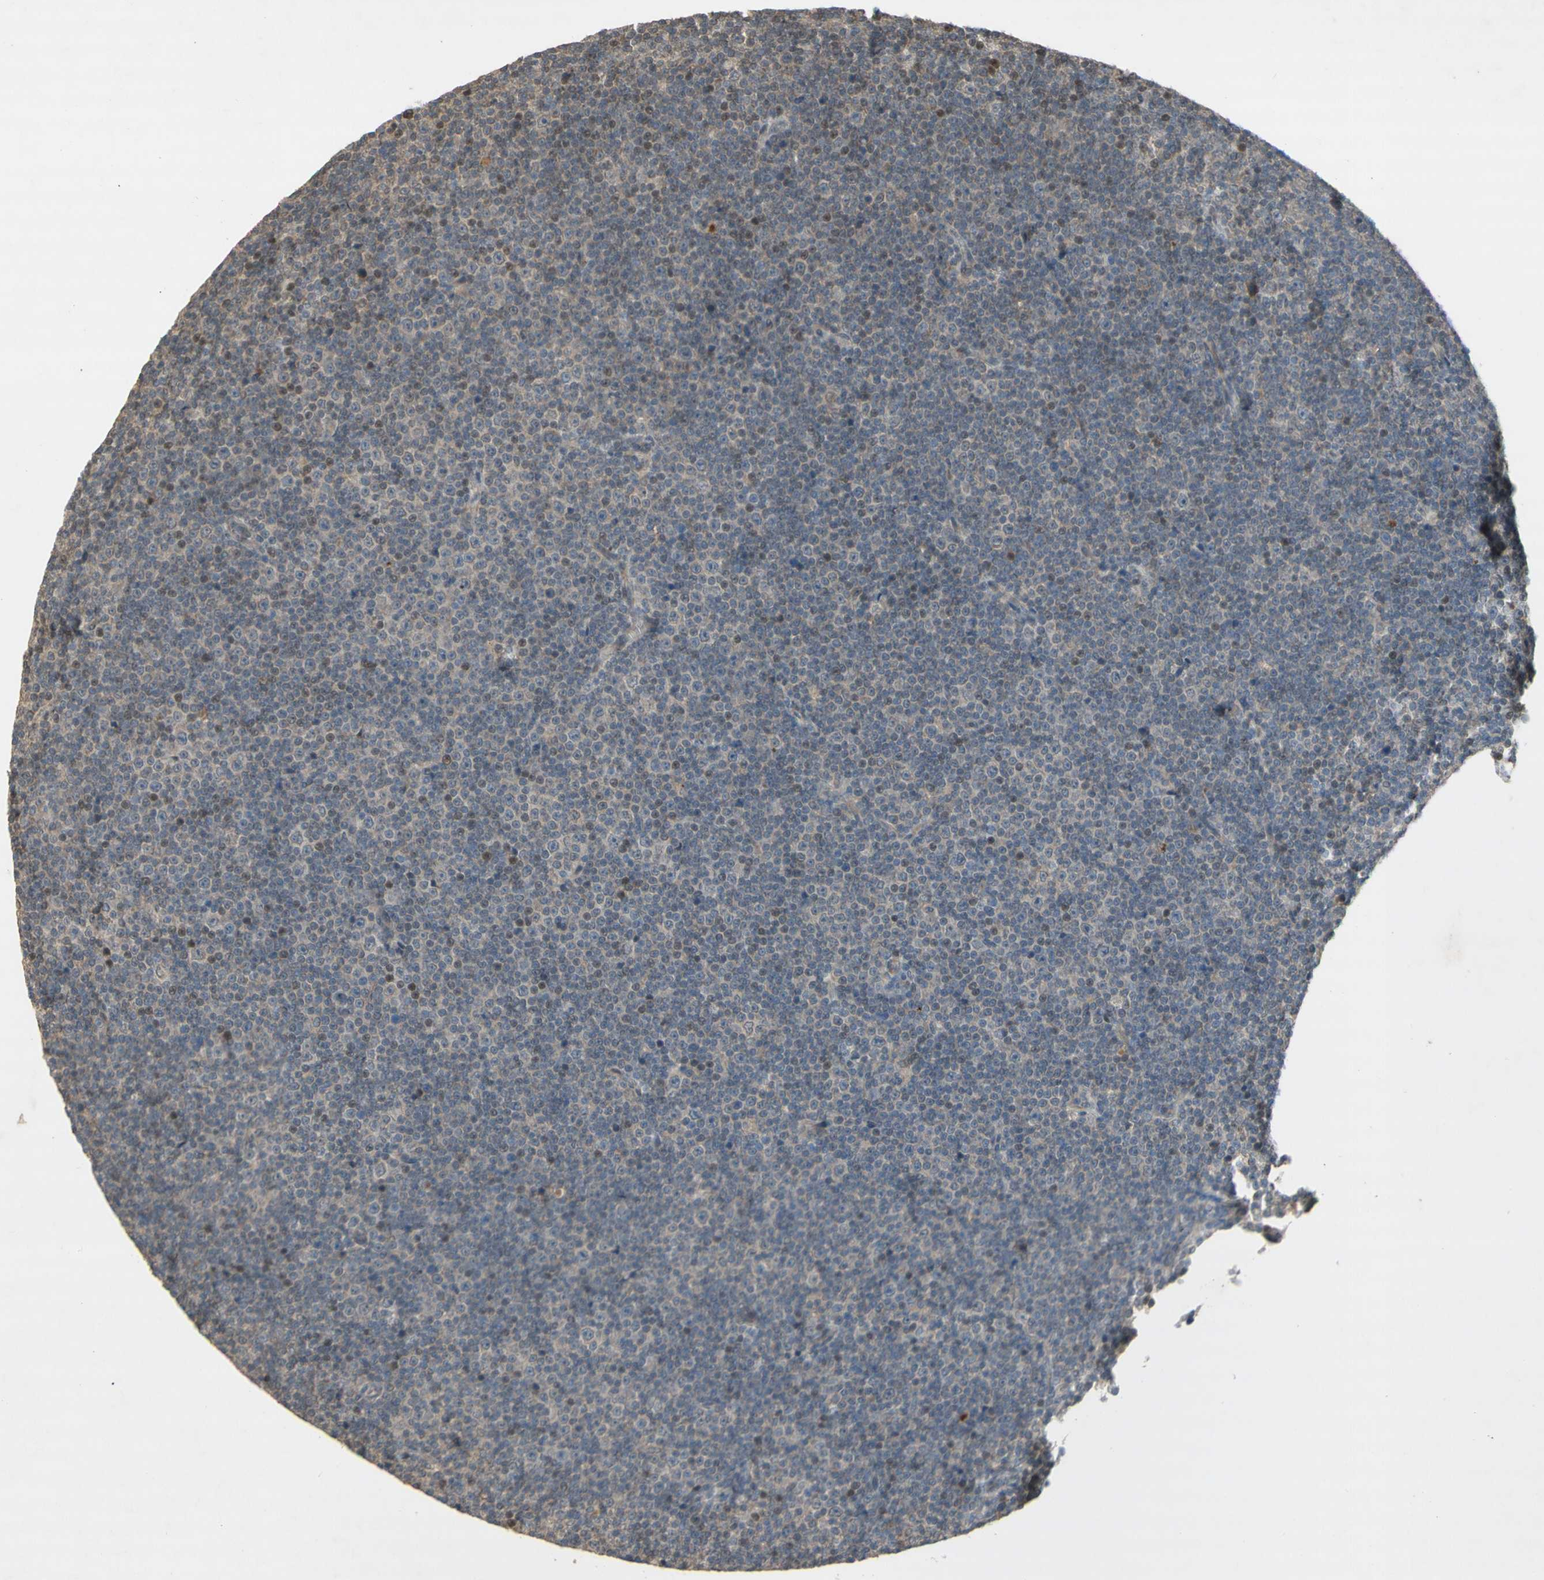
{"staining": {"intensity": "negative", "quantity": "none", "location": "none"}, "tissue": "lymphoma", "cell_type": "Tumor cells", "image_type": "cancer", "snomed": [{"axis": "morphology", "description": "Malignant lymphoma, non-Hodgkin's type, Low grade"}, {"axis": "topography", "description": "Lymph node"}], "caption": "Lymphoma stained for a protein using immunohistochemistry (IHC) displays no expression tumor cells.", "gene": "NRG4", "patient": {"sex": "female", "age": 67}}